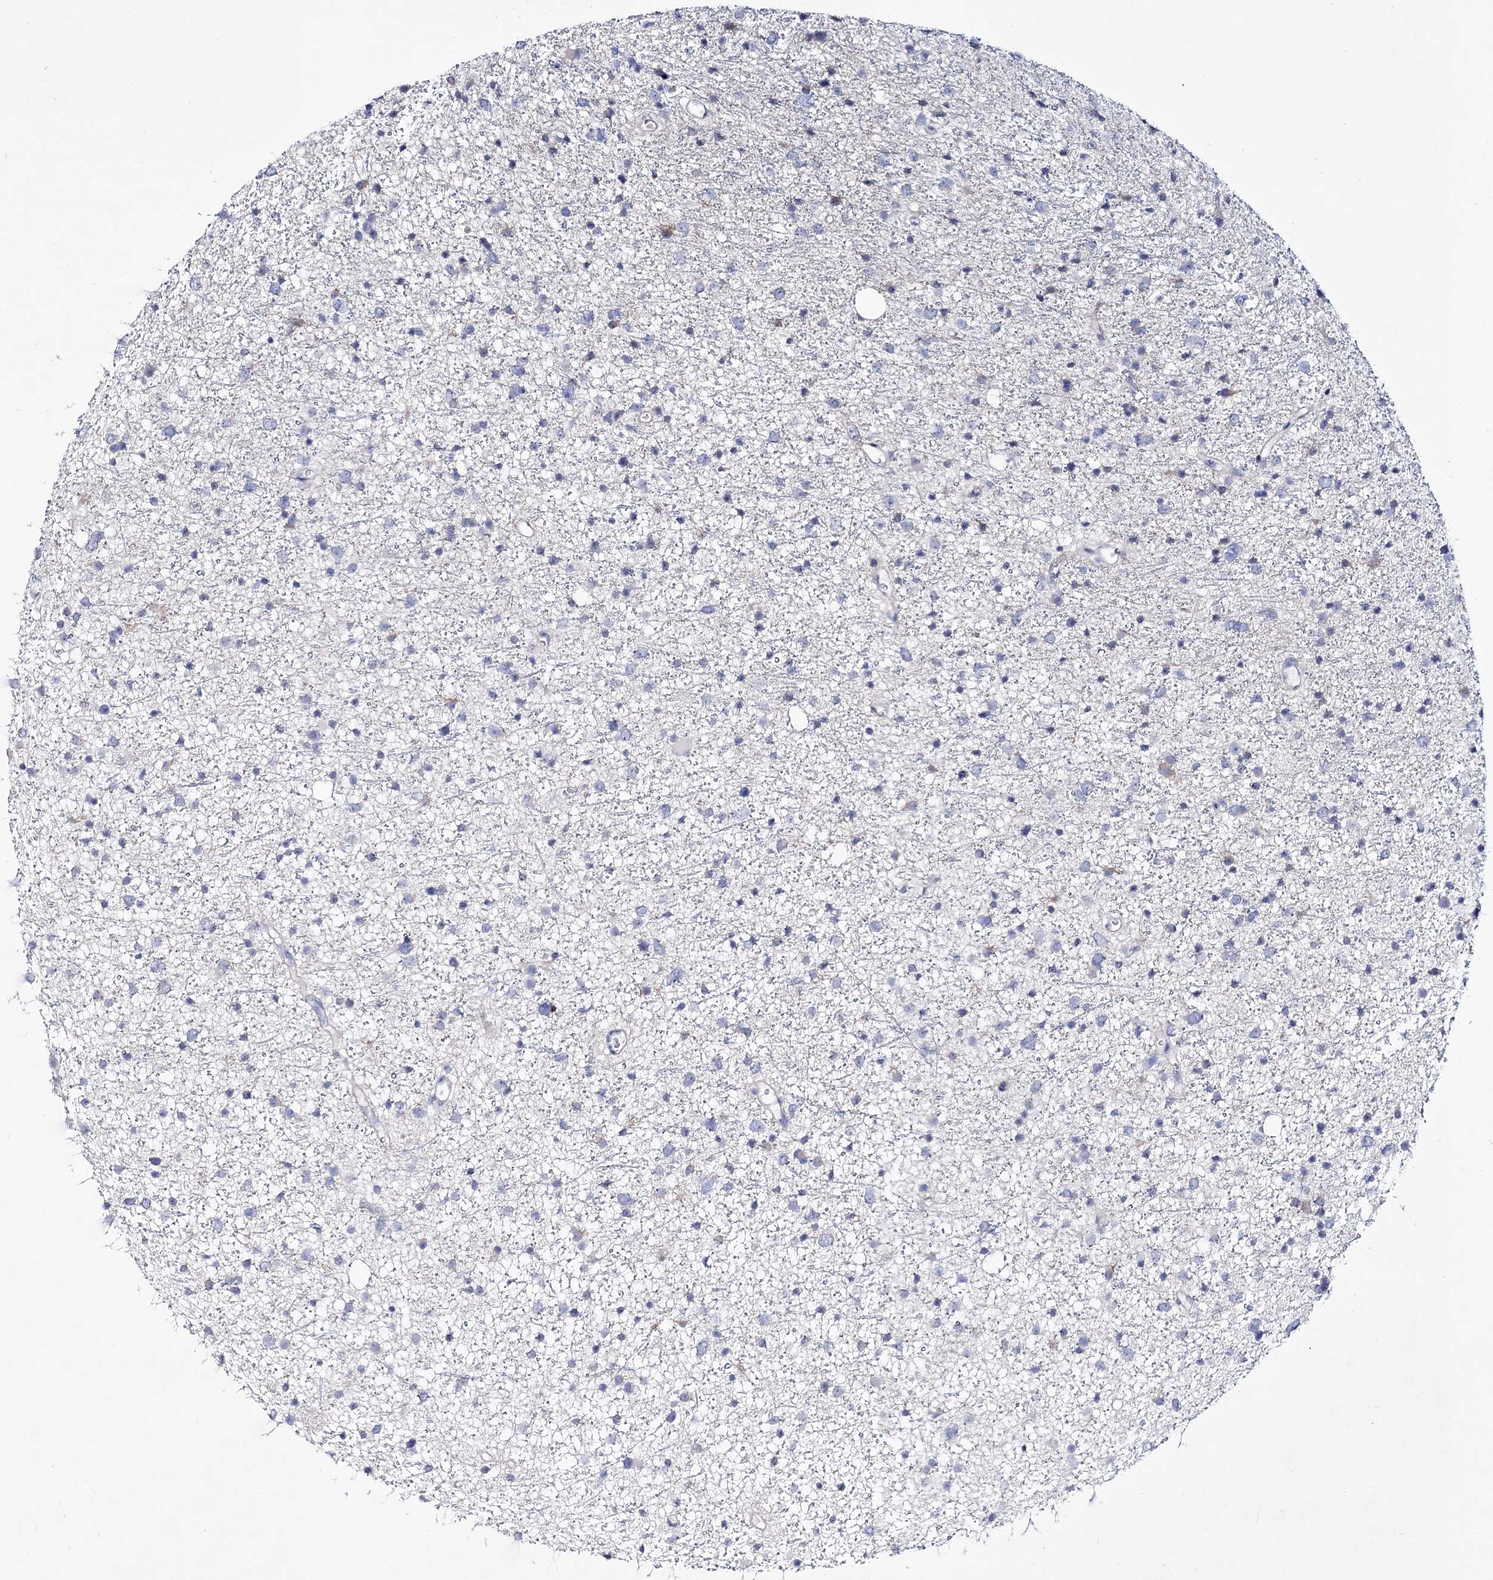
{"staining": {"intensity": "negative", "quantity": "none", "location": "none"}, "tissue": "glioma", "cell_type": "Tumor cells", "image_type": "cancer", "snomed": [{"axis": "morphology", "description": "Glioma, malignant, Low grade"}, {"axis": "topography", "description": "Cerebral cortex"}], "caption": "Tumor cells are negative for brown protein staining in low-grade glioma (malignant). (DAB (3,3'-diaminobenzidine) immunohistochemistry with hematoxylin counter stain).", "gene": "ANO1", "patient": {"sex": "female", "age": 39}}